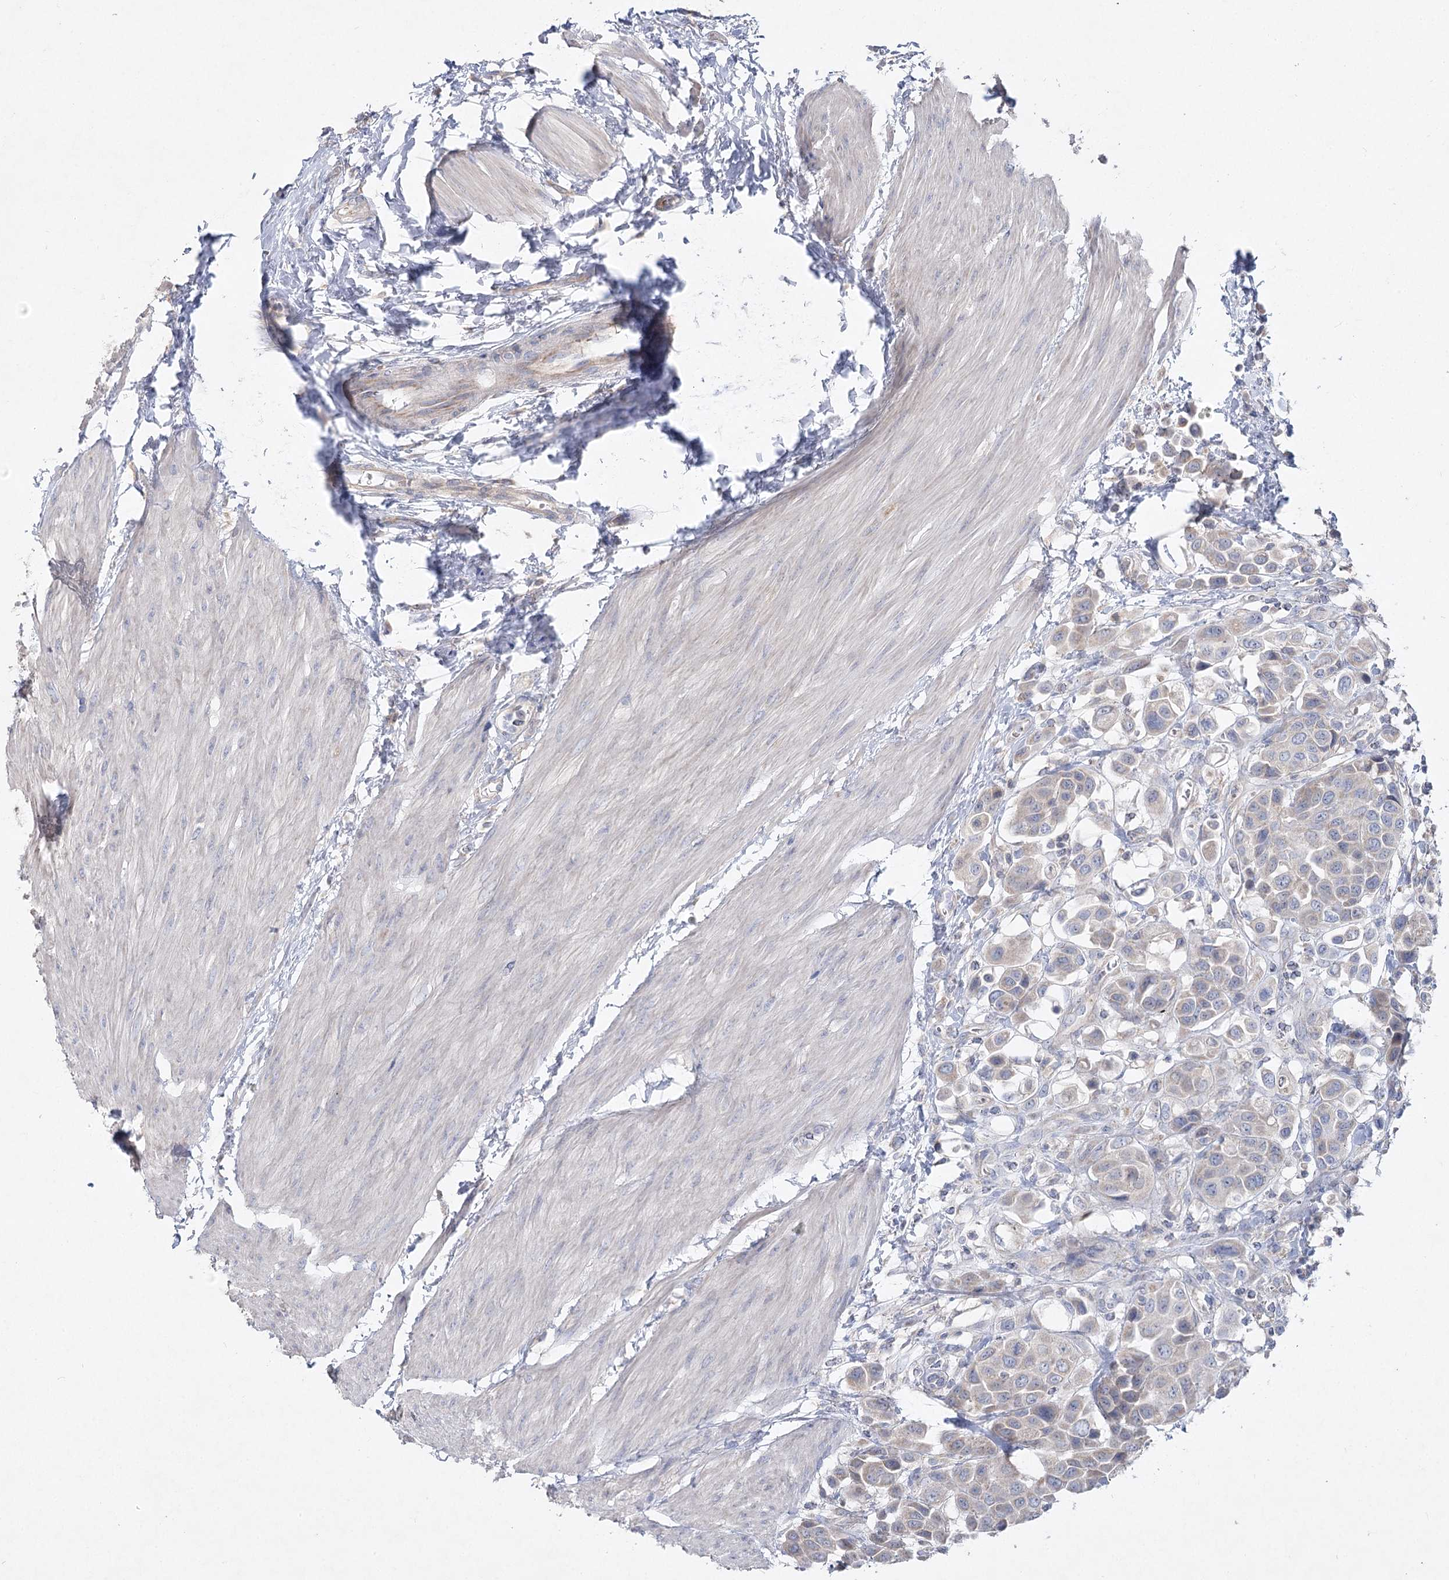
{"staining": {"intensity": "weak", "quantity": "<25%", "location": "cytoplasmic/membranous"}, "tissue": "urothelial cancer", "cell_type": "Tumor cells", "image_type": "cancer", "snomed": [{"axis": "morphology", "description": "Urothelial carcinoma, High grade"}, {"axis": "topography", "description": "Urinary bladder"}], "caption": "This photomicrograph is of urothelial carcinoma (high-grade) stained with immunohistochemistry (IHC) to label a protein in brown with the nuclei are counter-stained blue. There is no positivity in tumor cells.", "gene": "TMEM187", "patient": {"sex": "male", "age": 50}}